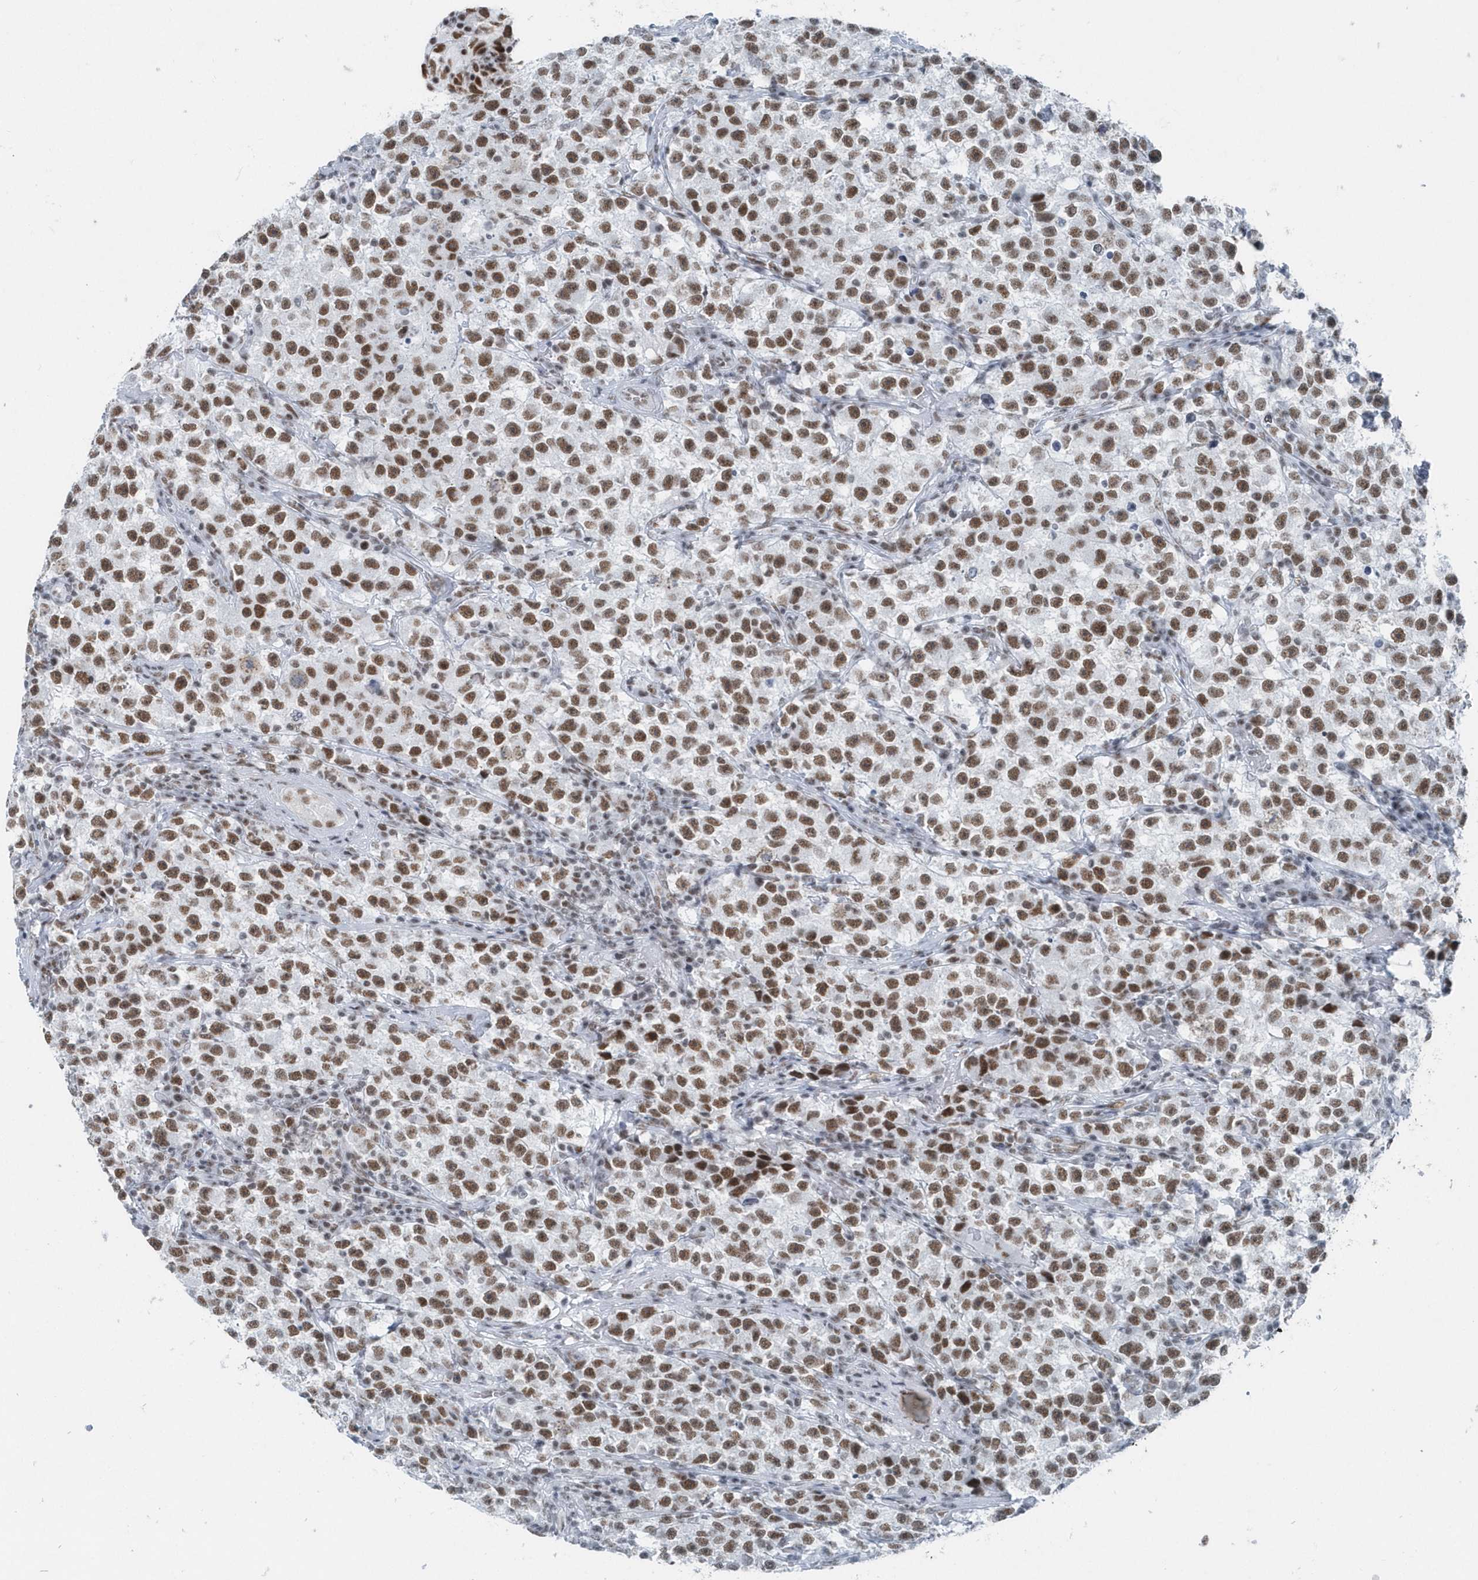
{"staining": {"intensity": "moderate", "quantity": ">75%", "location": "nuclear"}, "tissue": "testis cancer", "cell_type": "Tumor cells", "image_type": "cancer", "snomed": [{"axis": "morphology", "description": "Seminoma, NOS"}, {"axis": "topography", "description": "Testis"}], "caption": "Protein analysis of testis cancer (seminoma) tissue reveals moderate nuclear positivity in about >75% of tumor cells. (DAB IHC with brightfield microscopy, high magnification).", "gene": "FIP1L1", "patient": {"sex": "male", "age": 22}}